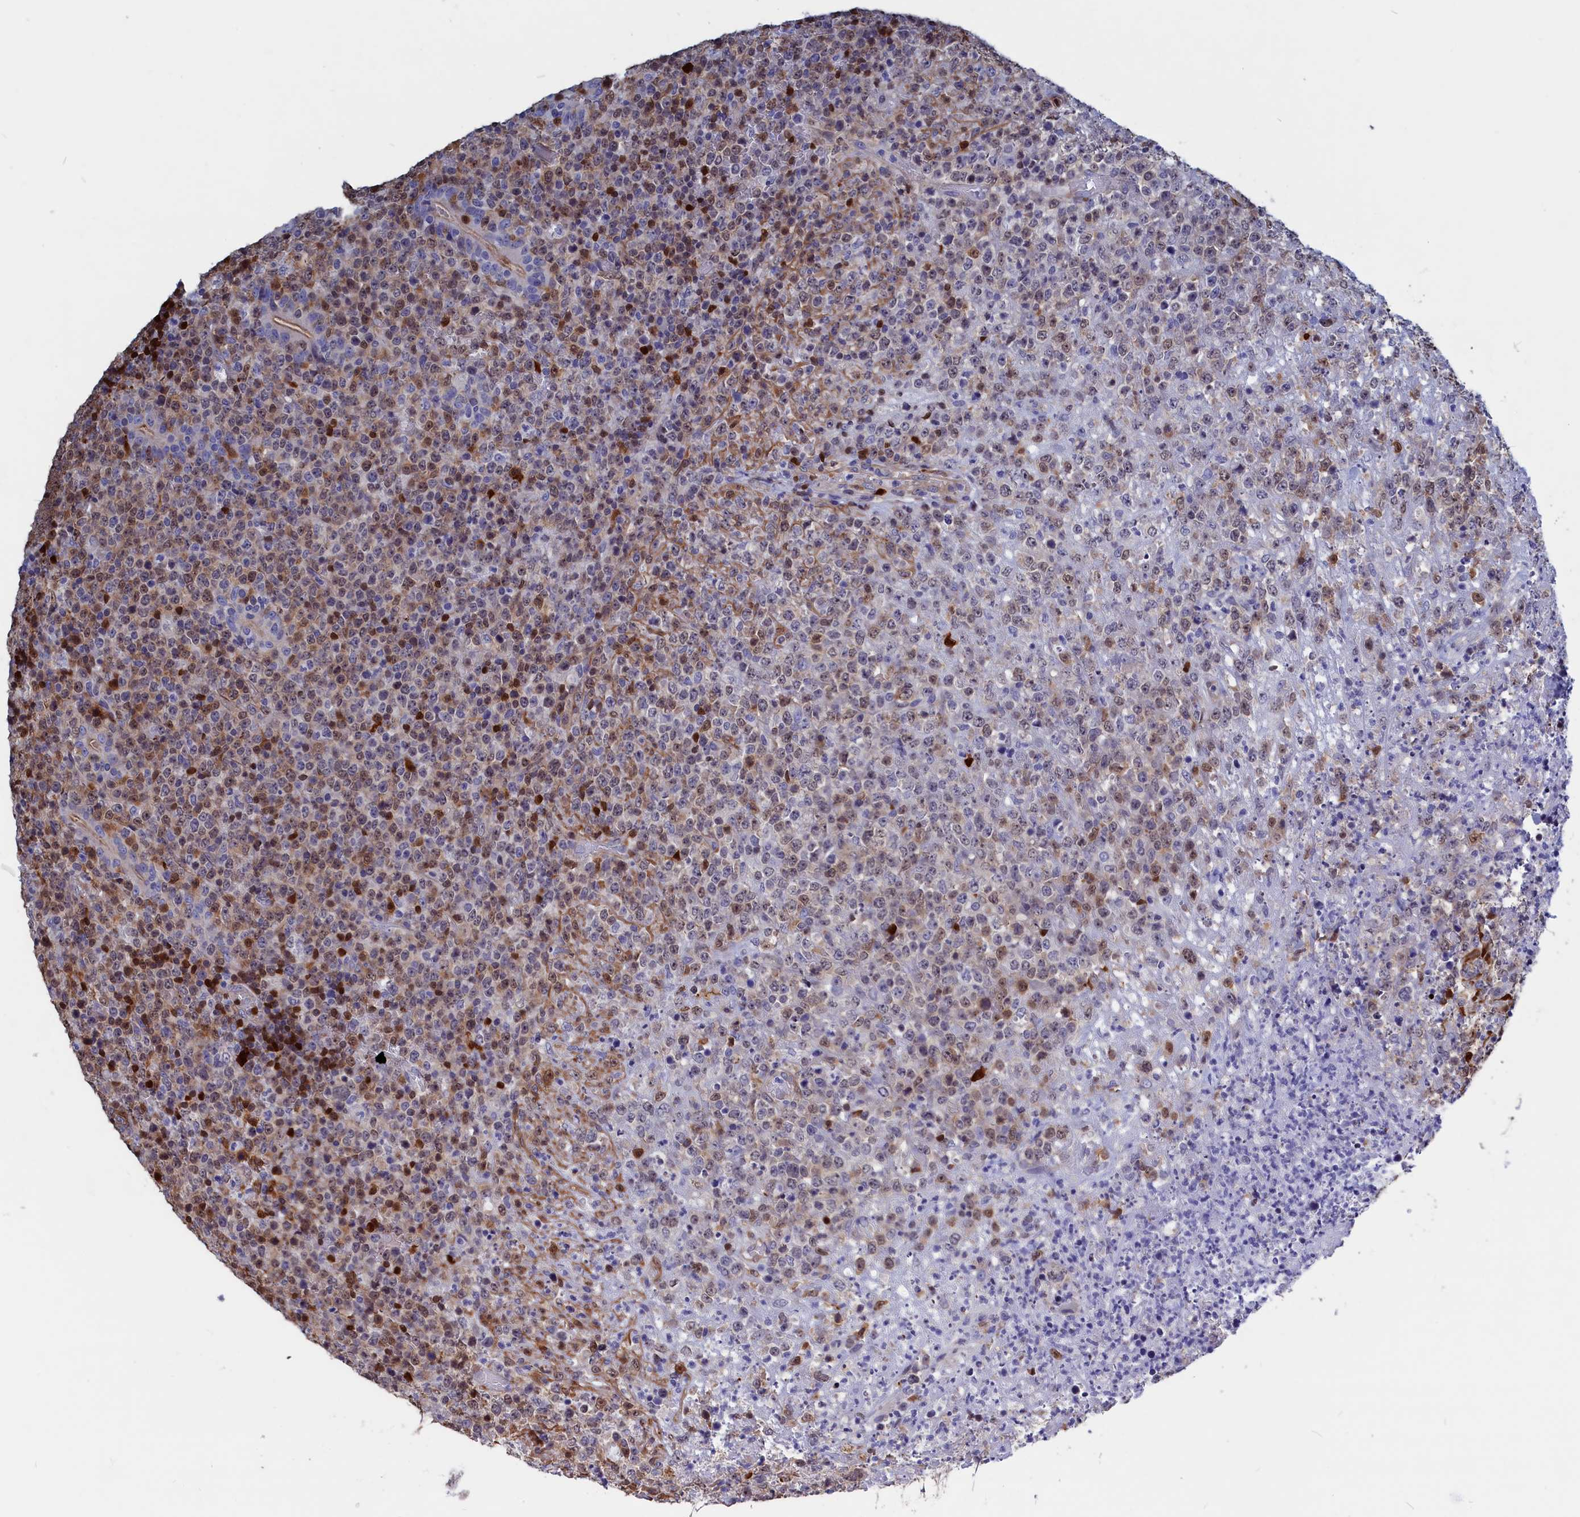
{"staining": {"intensity": "weak", "quantity": "25%-75%", "location": "nuclear"}, "tissue": "lymphoma", "cell_type": "Tumor cells", "image_type": "cancer", "snomed": [{"axis": "morphology", "description": "Malignant lymphoma, non-Hodgkin's type, High grade"}, {"axis": "topography", "description": "Colon"}], "caption": "This image demonstrates immunohistochemistry (IHC) staining of human lymphoma, with low weak nuclear expression in approximately 25%-75% of tumor cells.", "gene": "CRIP1", "patient": {"sex": "female", "age": 53}}